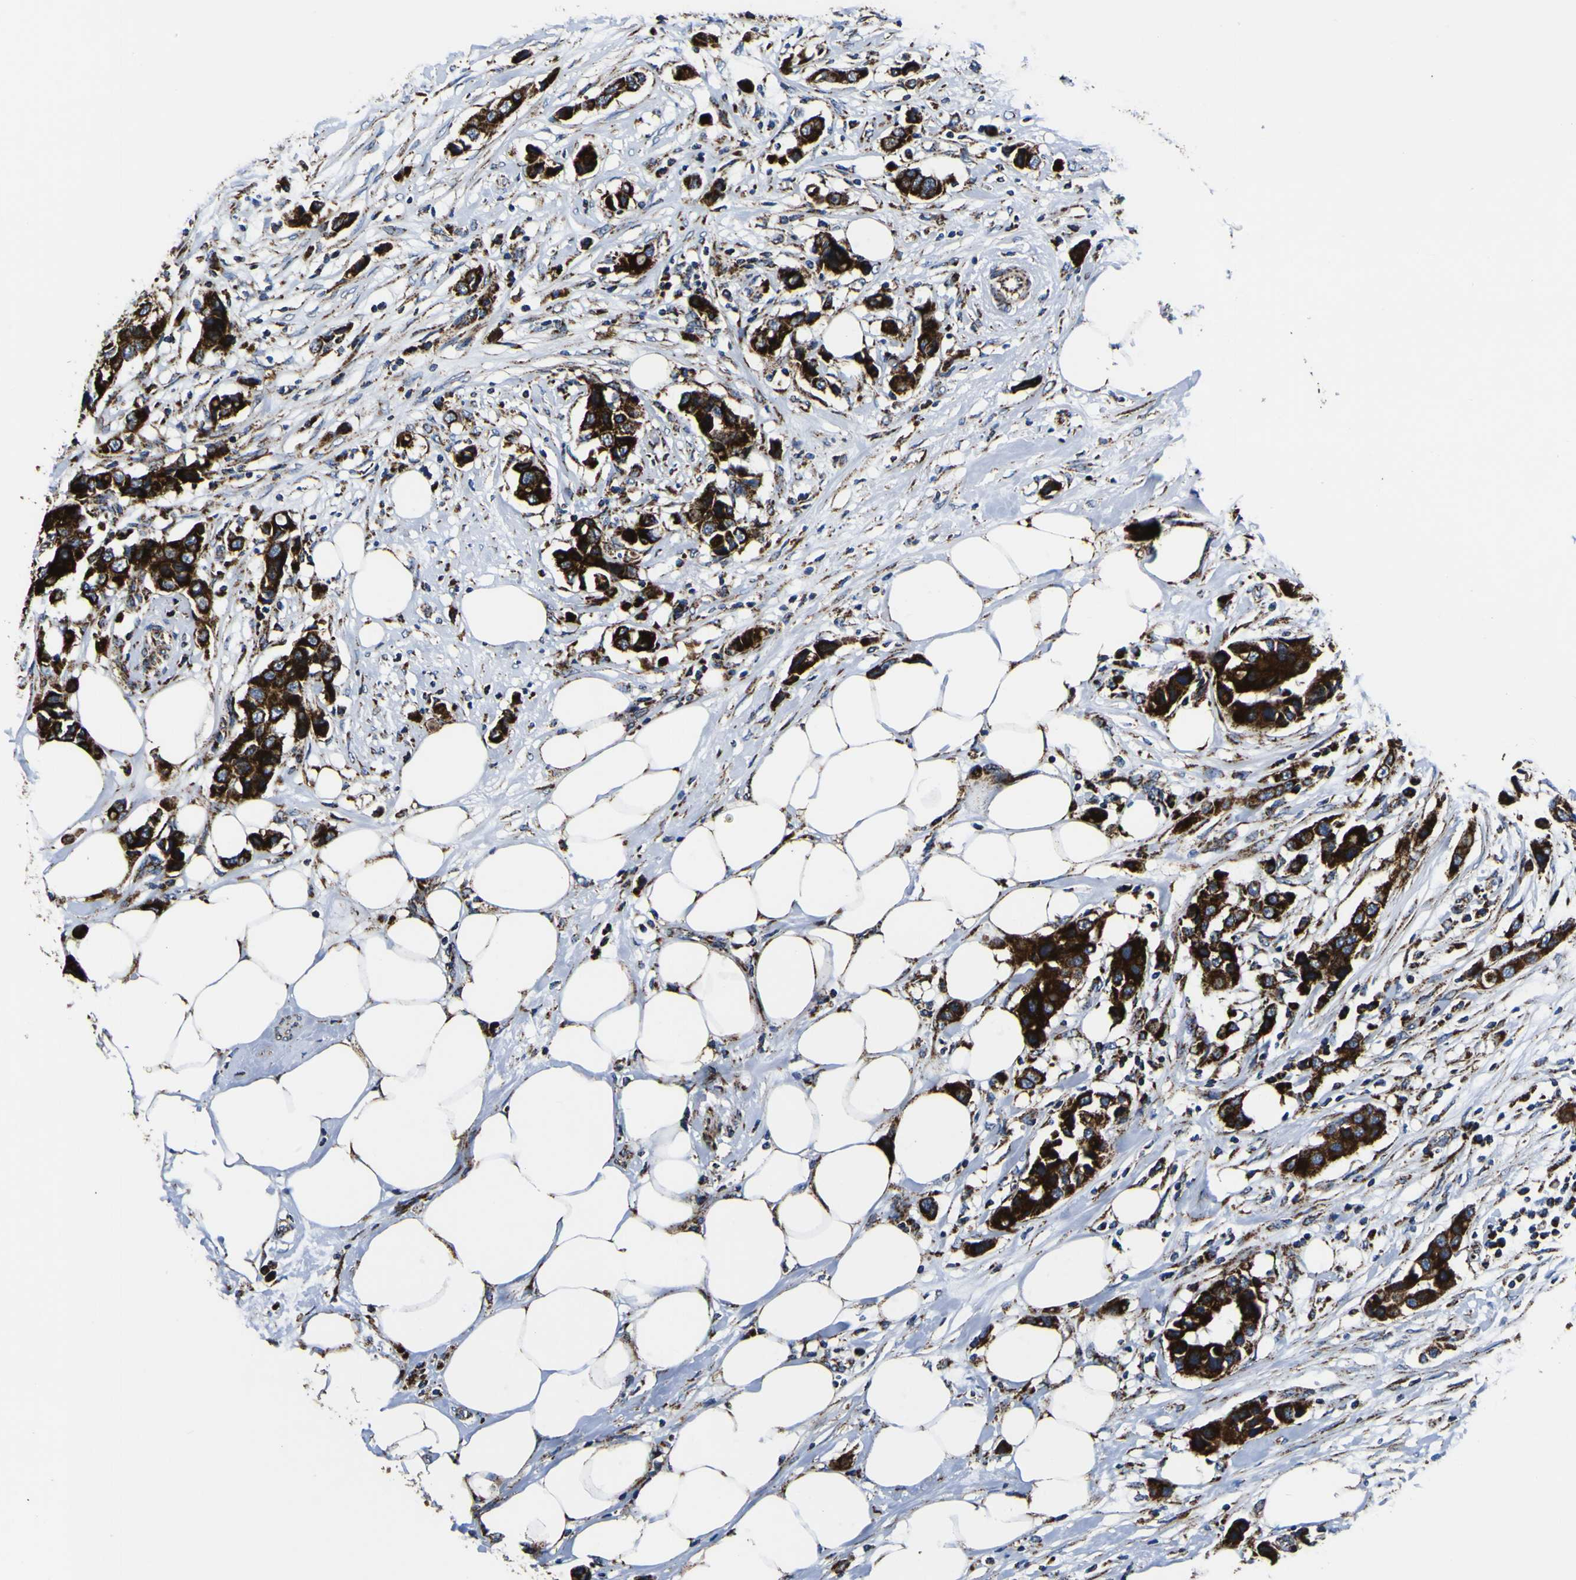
{"staining": {"intensity": "strong", "quantity": ">75%", "location": "cytoplasmic/membranous"}, "tissue": "breast cancer", "cell_type": "Tumor cells", "image_type": "cancer", "snomed": [{"axis": "morphology", "description": "Normal tissue, NOS"}, {"axis": "morphology", "description": "Duct carcinoma"}, {"axis": "topography", "description": "Breast"}], "caption": "High-magnification brightfield microscopy of intraductal carcinoma (breast) stained with DAB (3,3'-diaminobenzidine) (brown) and counterstained with hematoxylin (blue). tumor cells exhibit strong cytoplasmic/membranous expression is present in about>75% of cells.", "gene": "PTRH2", "patient": {"sex": "female", "age": 50}}